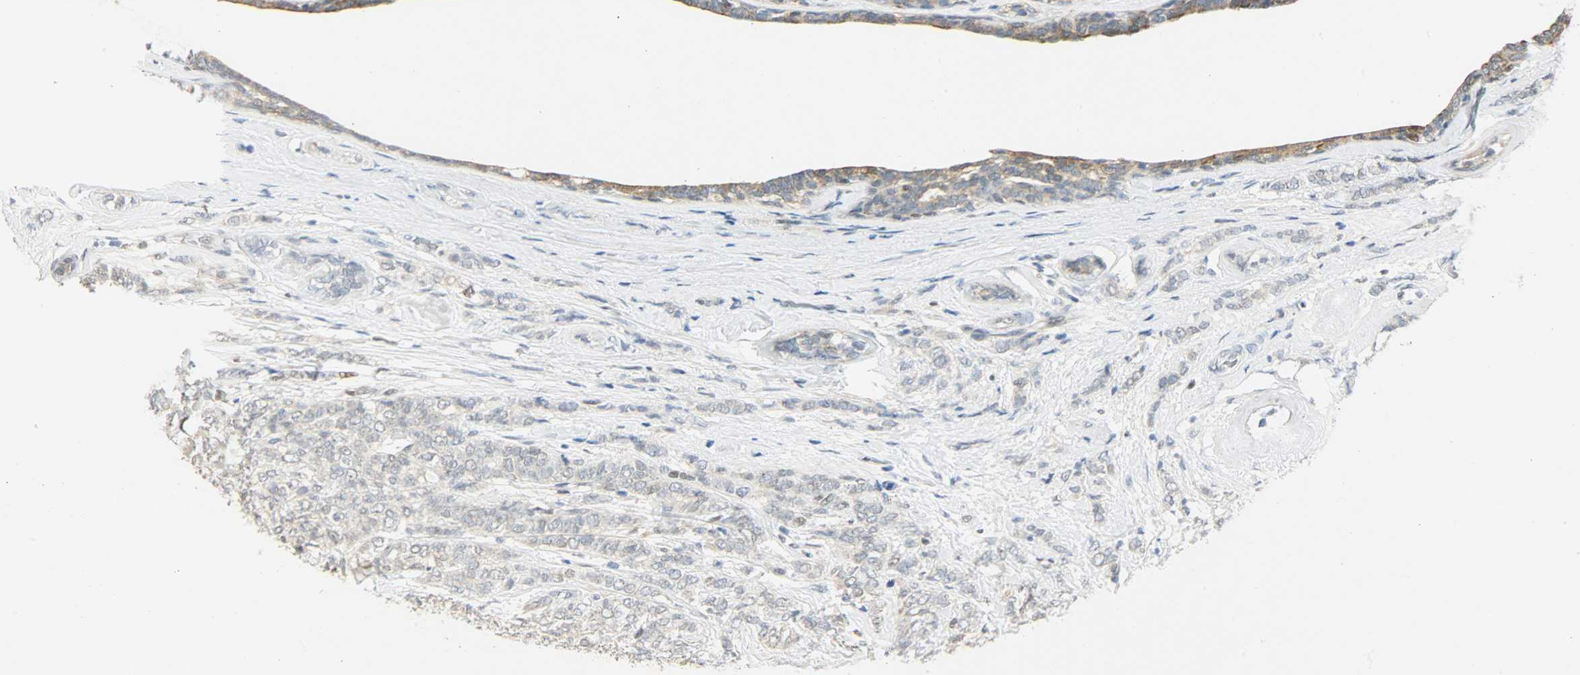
{"staining": {"intensity": "moderate", "quantity": "25%-75%", "location": "cytoplasmic/membranous,nuclear"}, "tissue": "breast cancer", "cell_type": "Tumor cells", "image_type": "cancer", "snomed": [{"axis": "morphology", "description": "Lobular carcinoma"}, {"axis": "topography", "description": "Breast"}], "caption": "A micrograph of breast cancer stained for a protein shows moderate cytoplasmic/membranous and nuclear brown staining in tumor cells.", "gene": "PPARG", "patient": {"sex": "female", "age": 60}}